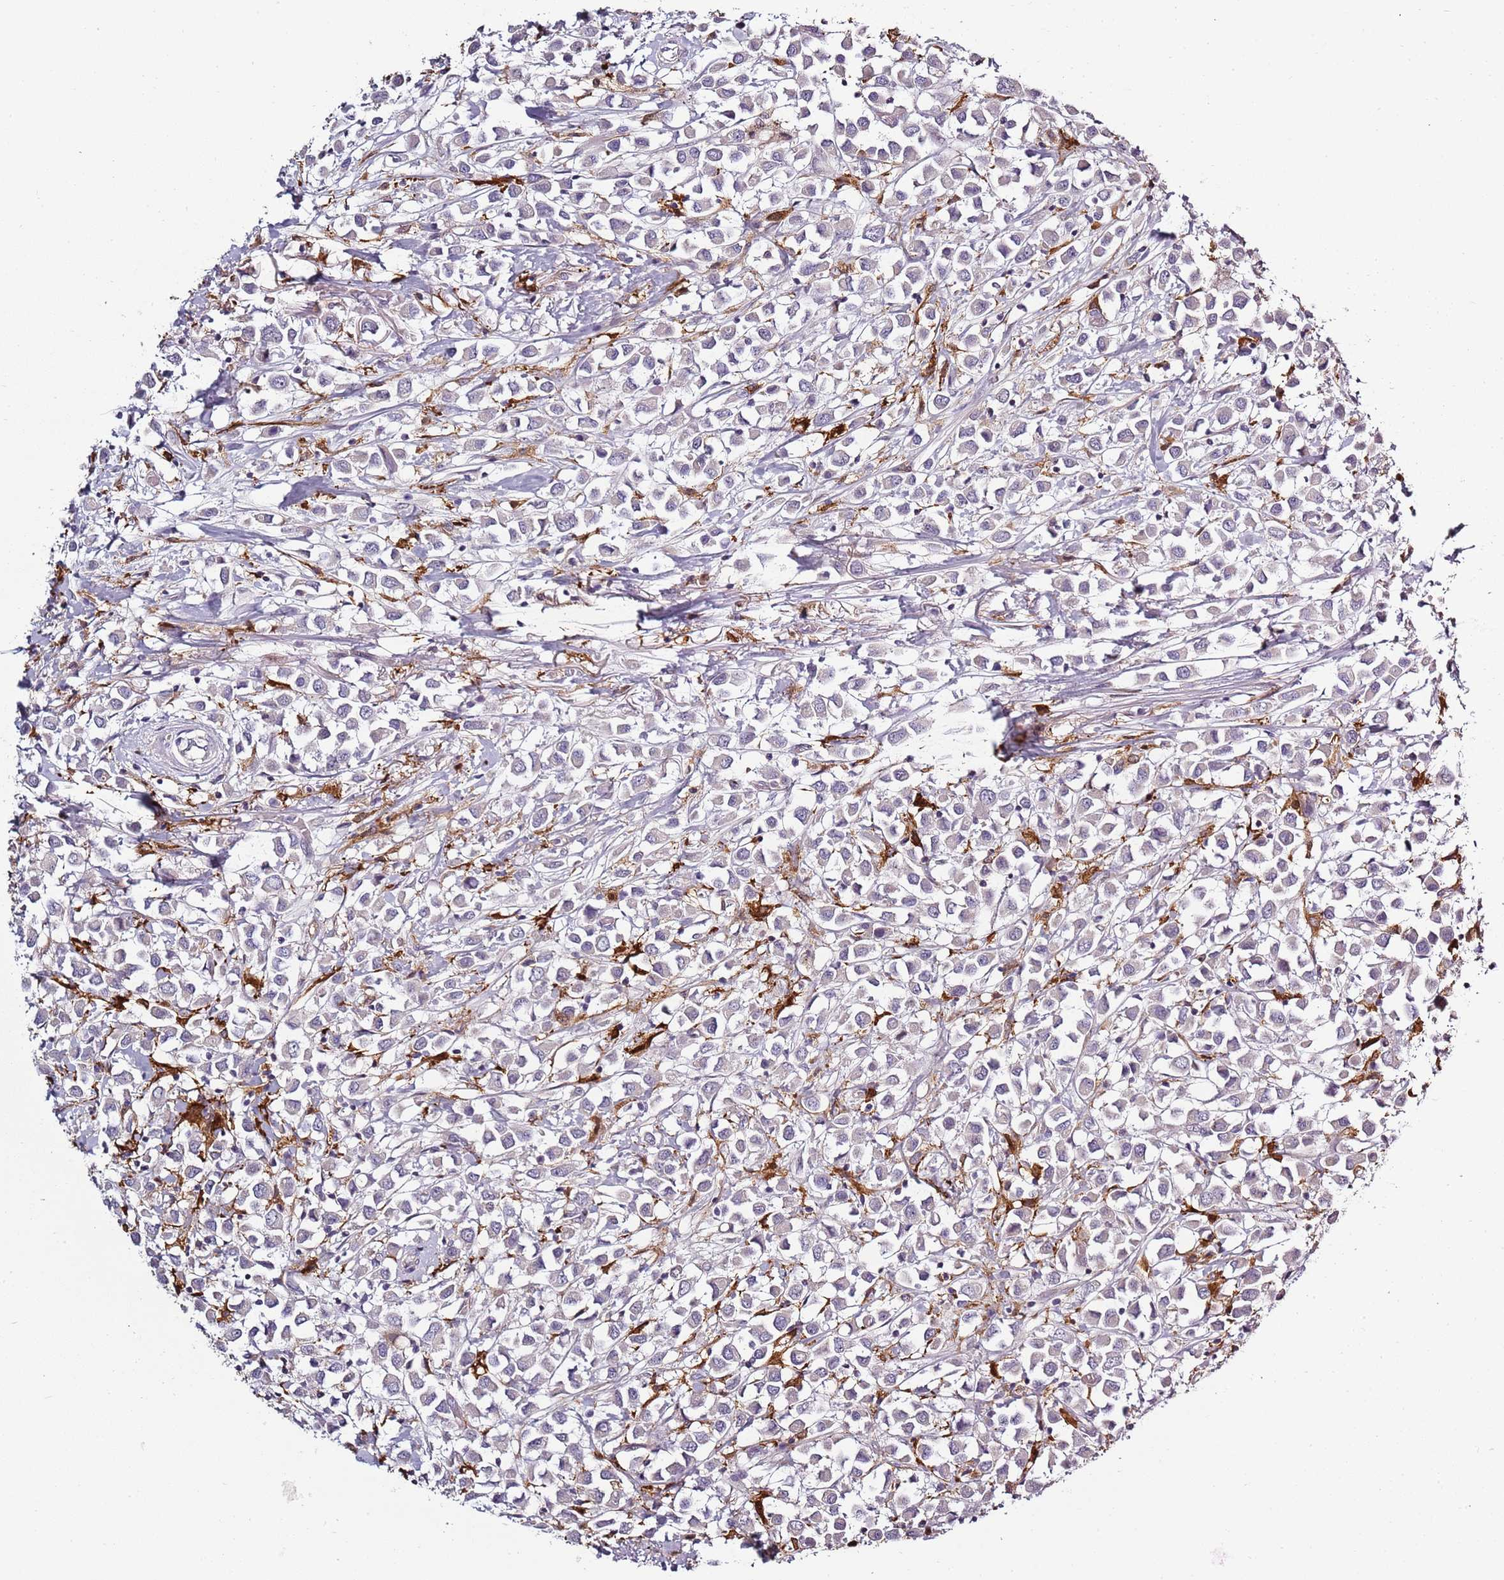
{"staining": {"intensity": "negative", "quantity": "none", "location": "none"}, "tissue": "breast cancer", "cell_type": "Tumor cells", "image_type": "cancer", "snomed": [{"axis": "morphology", "description": "Duct carcinoma"}, {"axis": "topography", "description": "Breast"}], "caption": "The immunohistochemistry image has no significant staining in tumor cells of breast cancer tissue.", "gene": "CC2D2B", "patient": {"sex": "female", "age": 61}}